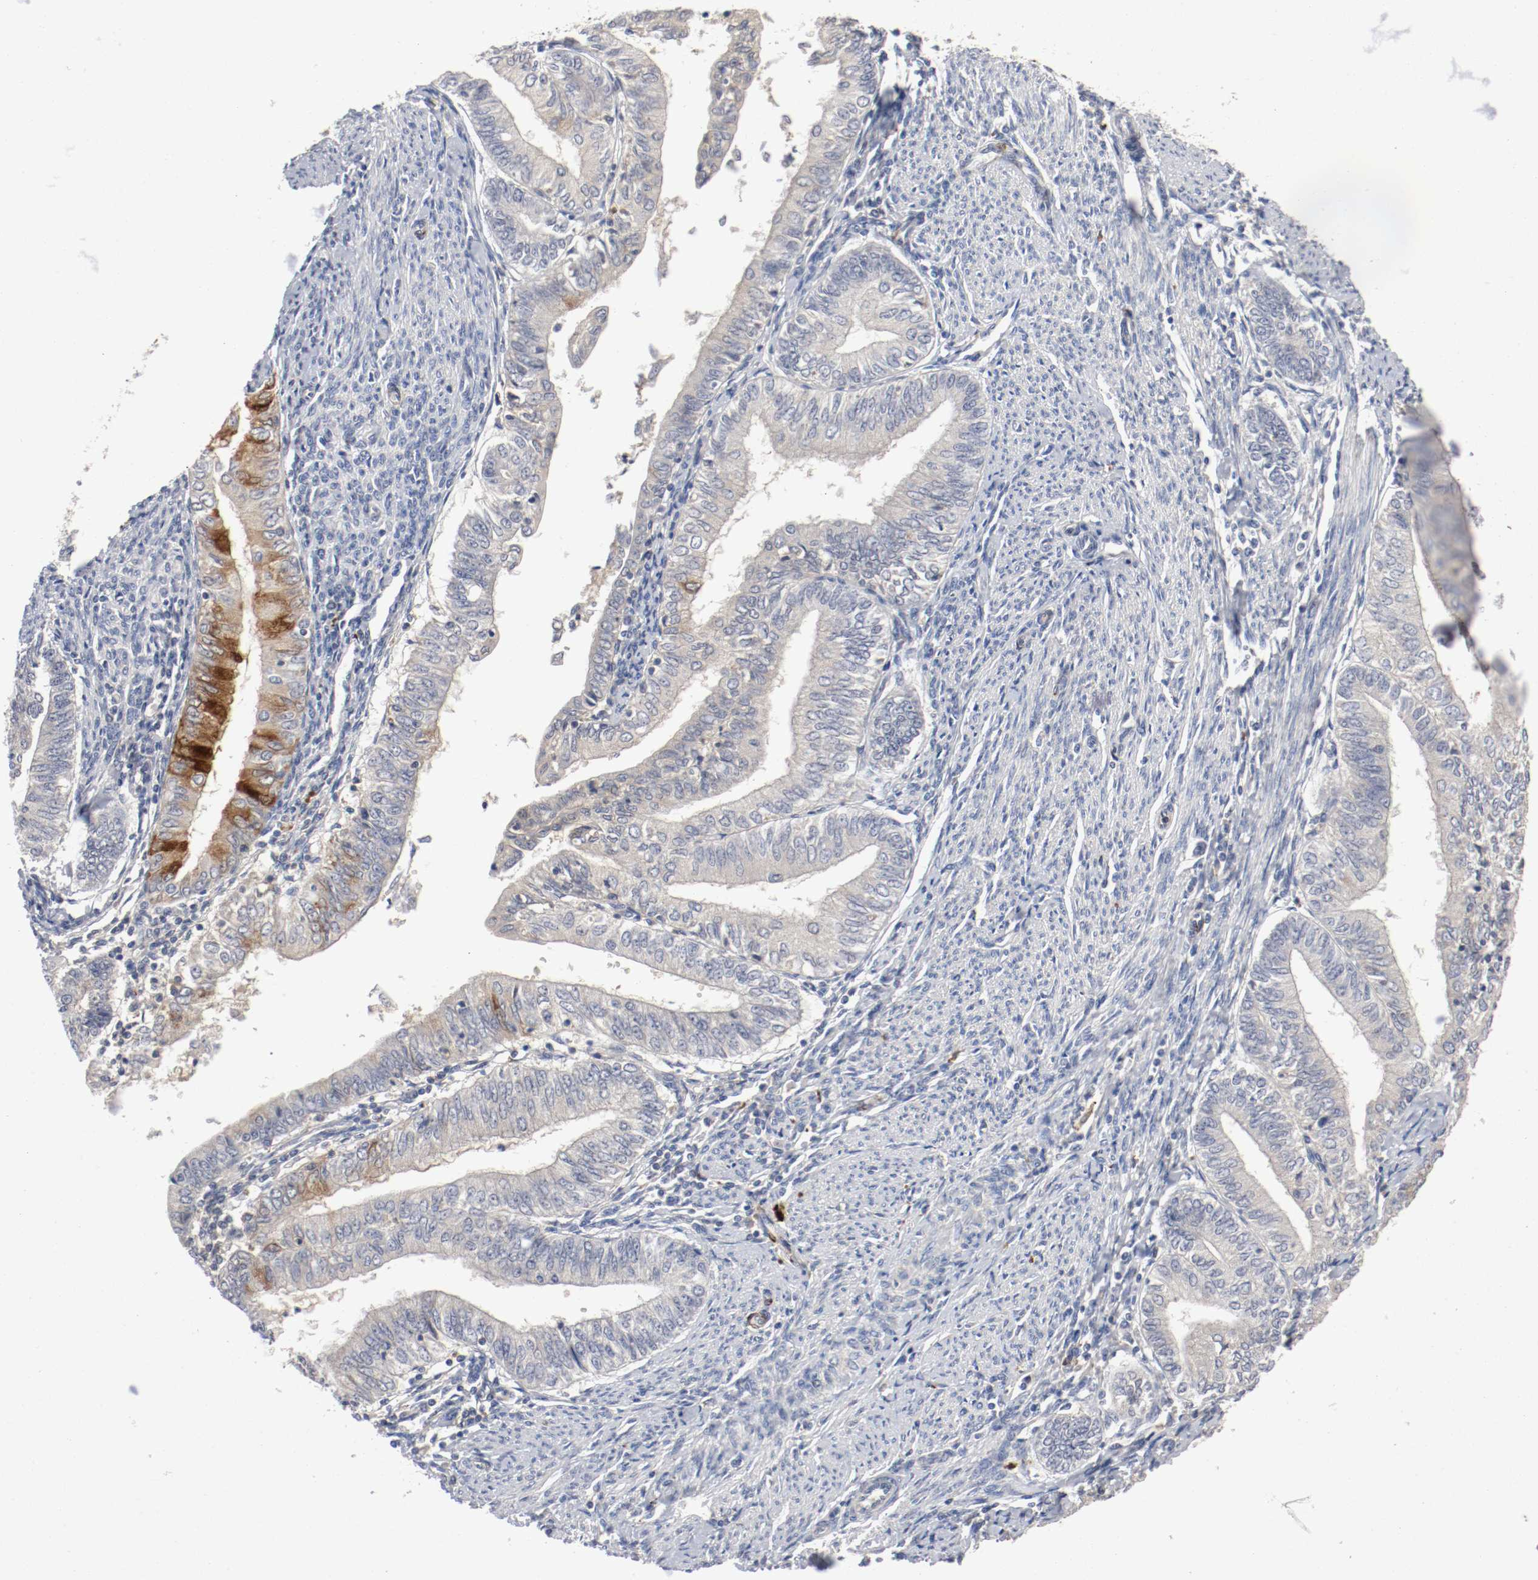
{"staining": {"intensity": "weak", "quantity": "25%-75%", "location": "cytoplasmic/membranous"}, "tissue": "endometrial cancer", "cell_type": "Tumor cells", "image_type": "cancer", "snomed": [{"axis": "morphology", "description": "Adenocarcinoma, NOS"}, {"axis": "topography", "description": "Endometrium"}], "caption": "Human endometrial cancer (adenocarcinoma) stained with a brown dye reveals weak cytoplasmic/membranous positive positivity in approximately 25%-75% of tumor cells.", "gene": "REN", "patient": {"sex": "female", "age": 66}}